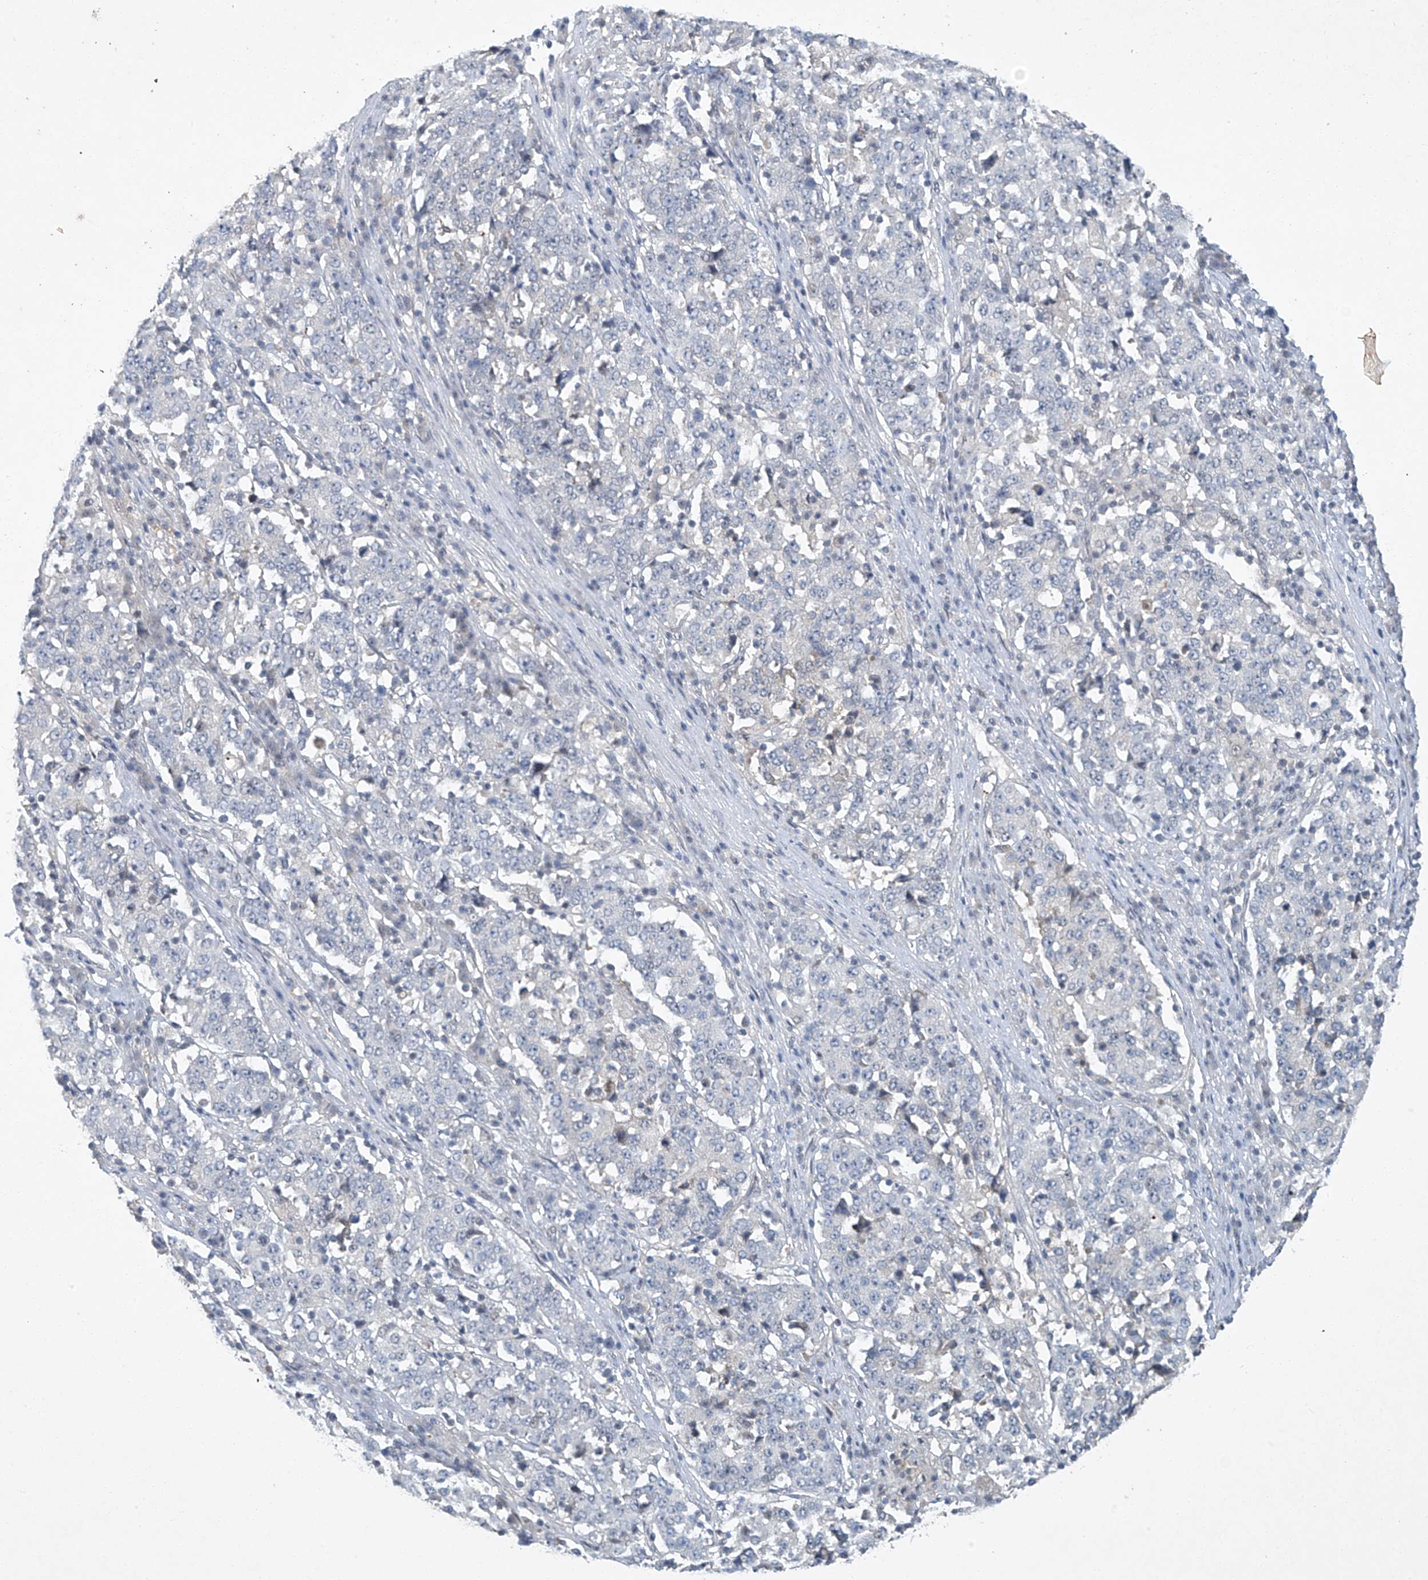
{"staining": {"intensity": "negative", "quantity": "none", "location": "none"}, "tissue": "stomach cancer", "cell_type": "Tumor cells", "image_type": "cancer", "snomed": [{"axis": "morphology", "description": "Adenocarcinoma, NOS"}, {"axis": "topography", "description": "Stomach"}], "caption": "High power microscopy histopathology image of an immunohistochemistry (IHC) histopathology image of stomach adenocarcinoma, revealing no significant positivity in tumor cells. The staining is performed using DAB brown chromogen with nuclei counter-stained in using hematoxylin.", "gene": "TAF8", "patient": {"sex": "male", "age": 59}}